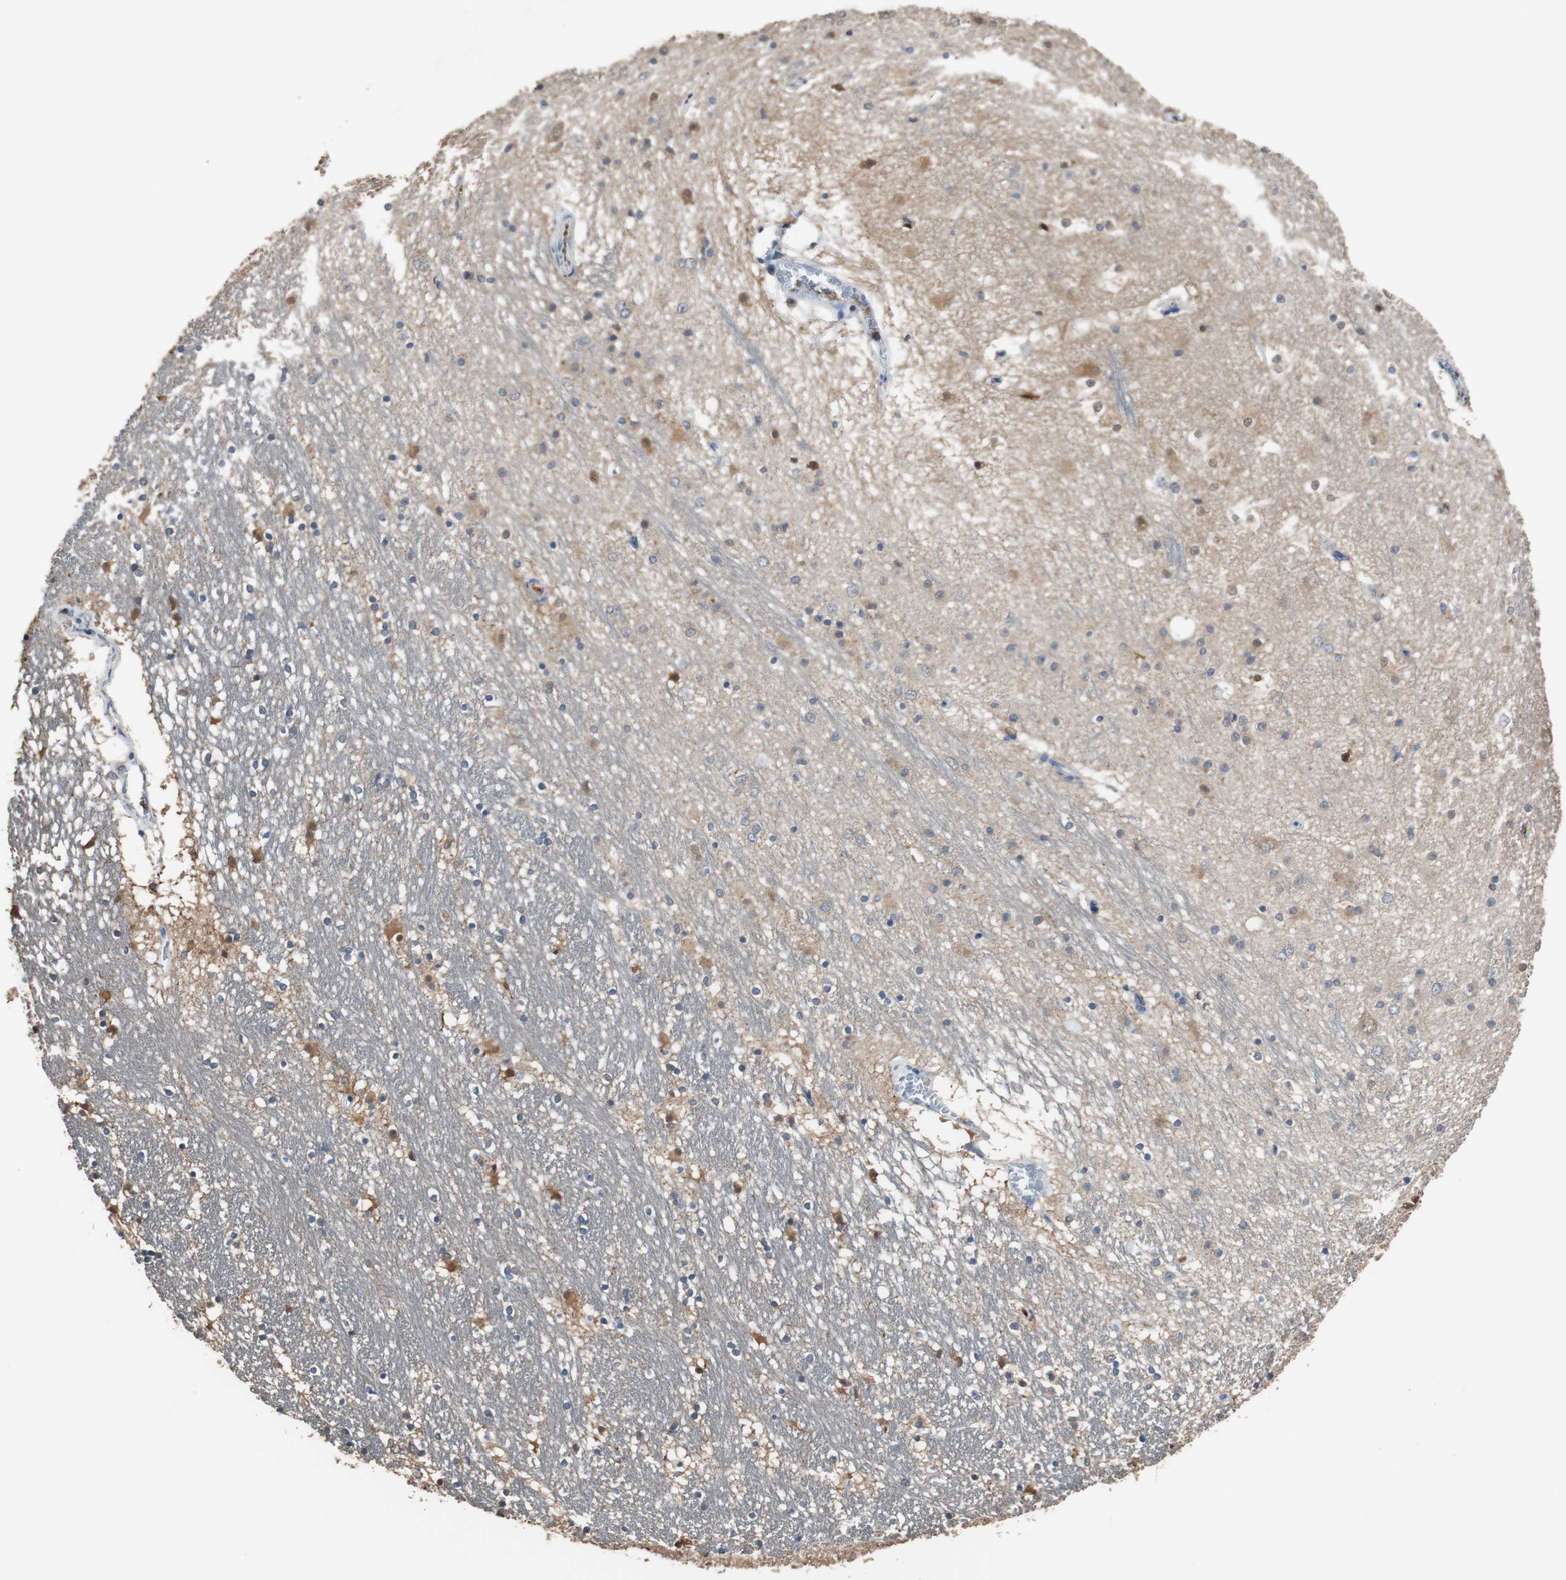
{"staining": {"intensity": "moderate", "quantity": "<25%", "location": "cytoplasmic/membranous"}, "tissue": "hippocampus", "cell_type": "Glial cells", "image_type": "normal", "snomed": [{"axis": "morphology", "description": "Normal tissue, NOS"}, {"axis": "topography", "description": "Hippocampus"}], "caption": "Hippocampus stained with immunohistochemistry reveals moderate cytoplasmic/membranous positivity in approximately <25% of glial cells. The staining was performed using DAB to visualize the protein expression in brown, while the nuclei were stained in blue with hematoxylin (Magnification: 20x).", "gene": "SCIMP", "patient": {"sex": "male", "age": 45}}